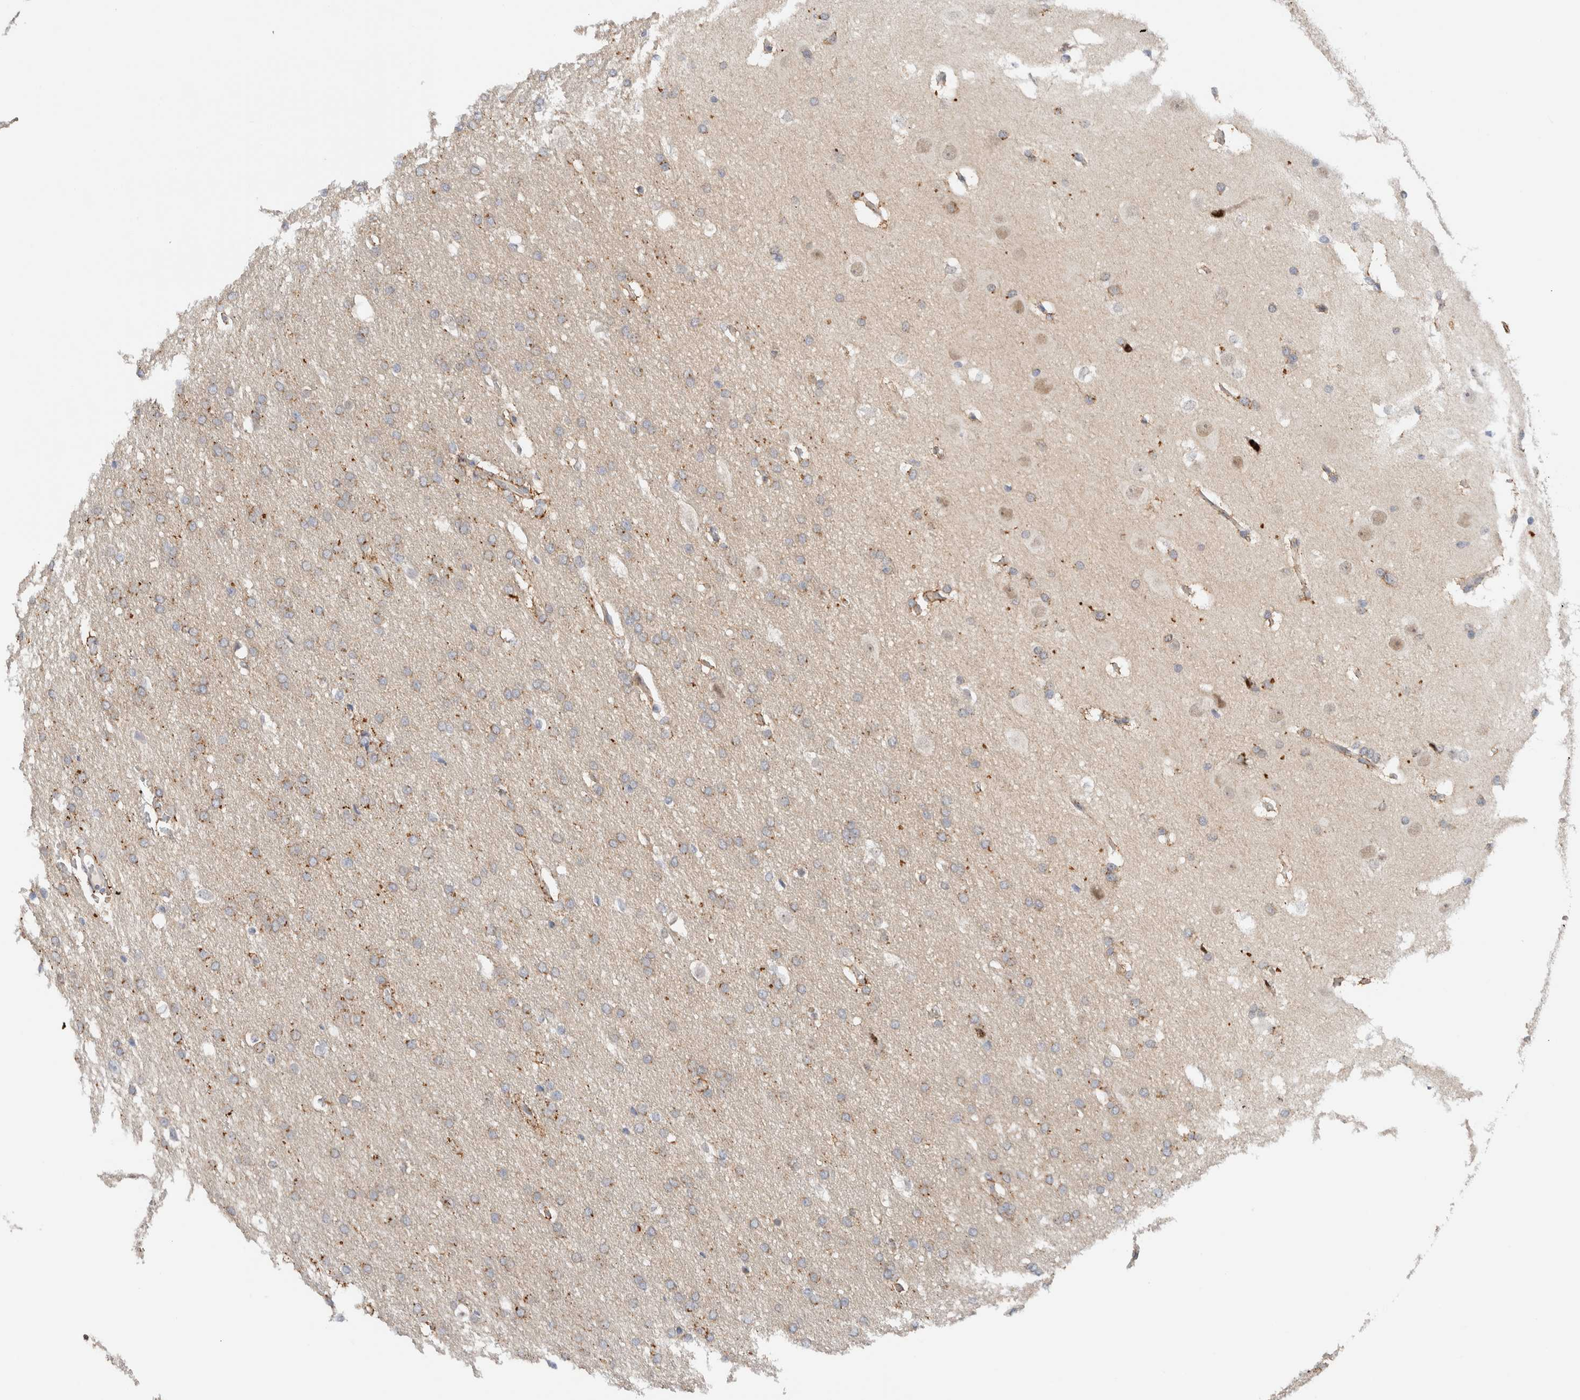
{"staining": {"intensity": "weak", "quantity": "<25%", "location": "cytoplasmic/membranous,nuclear"}, "tissue": "glioma", "cell_type": "Tumor cells", "image_type": "cancer", "snomed": [{"axis": "morphology", "description": "Glioma, malignant, Low grade"}, {"axis": "topography", "description": "Brain"}], "caption": "IHC micrograph of neoplastic tissue: malignant low-grade glioma stained with DAB exhibits no significant protein expression in tumor cells. The staining was performed using DAB (3,3'-diaminobenzidine) to visualize the protein expression in brown, while the nuclei were stained in blue with hematoxylin (Magnification: 20x).", "gene": "NCR3LG1", "patient": {"sex": "female", "age": 37}}